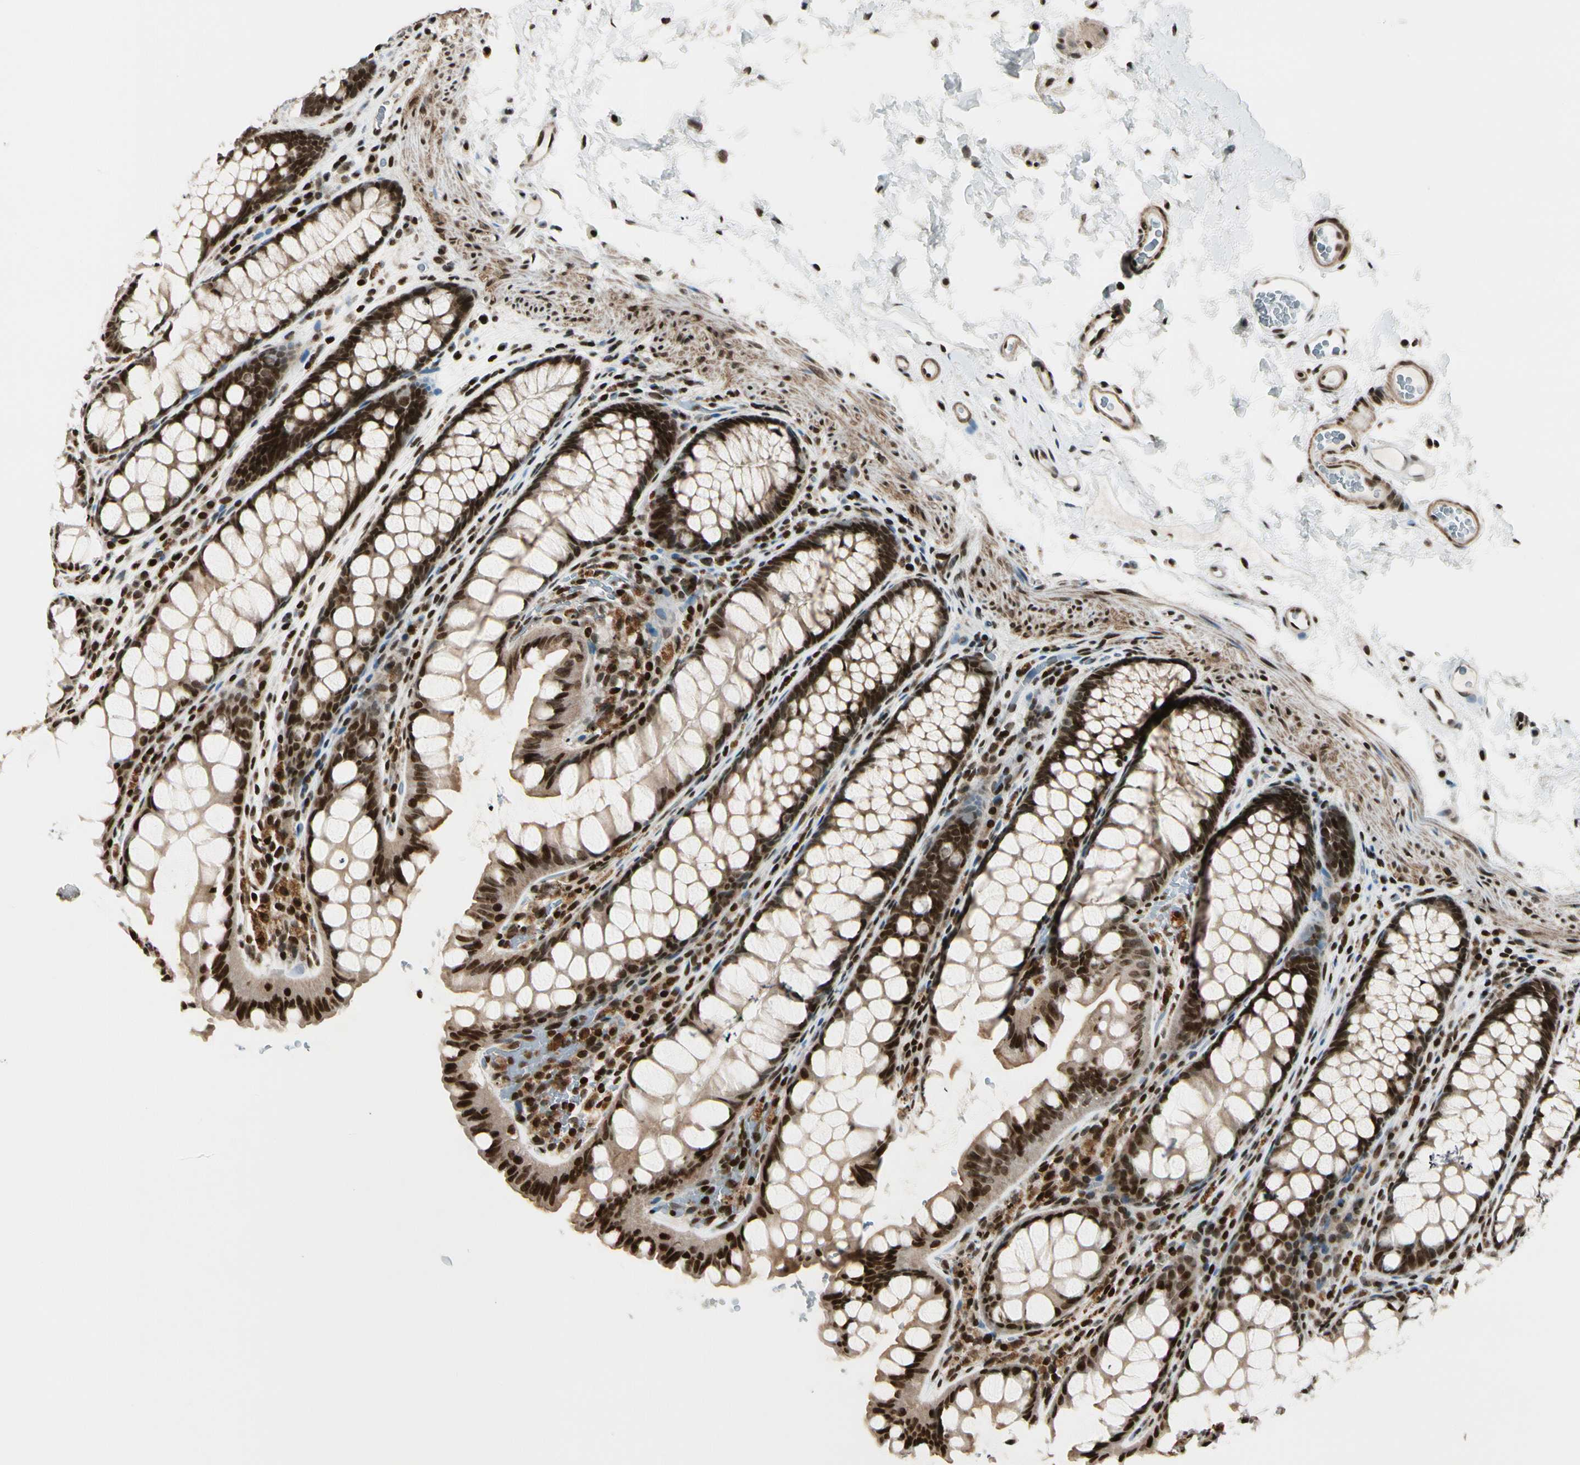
{"staining": {"intensity": "strong", "quantity": ">75%", "location": "nuclear"}, "tissue": "colon", "cell_type": "Endothelial cells", "image_type": "normal", "snomed": [{"axis": "morphology", "description": "Normal tissue, NOS"}, {"axis": "topography", "description": "Colon"}], "caption": "This photomicrograph reveals normal colon stained with immunohistochemistry (IHC) to label a protein in brown. The nuclear of endothelial cells show strong positivity for the protein. Nuclei are counter-stained blue.", "gene": "TSHZ3", "patient": {"sex": "female", "age": 55}}